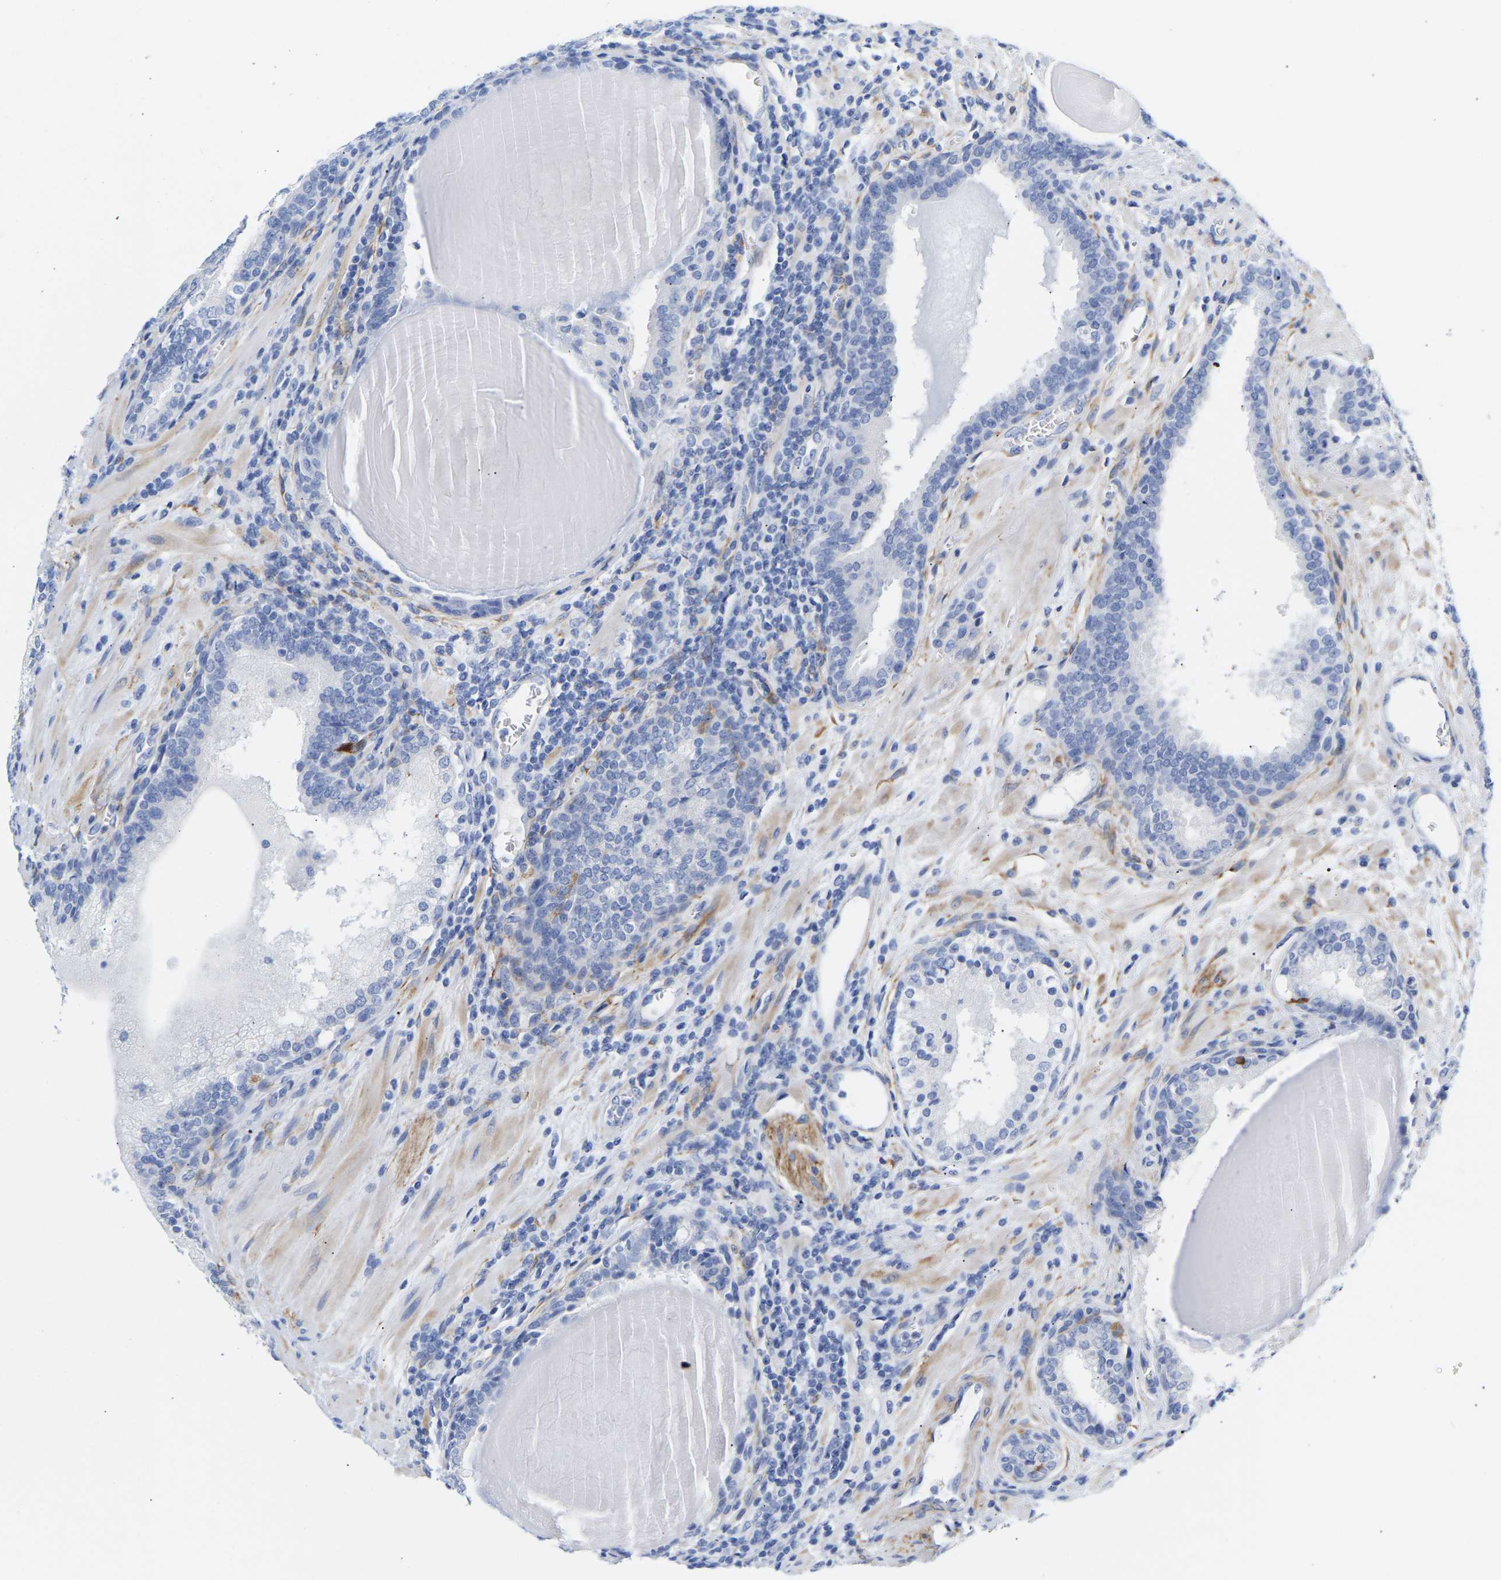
{"staining": {"intensity": "negative", "quantity": "none", "location": "none"}, "tissue": "prostate cancer", "cell_type": "Tumor cells", "image_type": "cancer", "snomed": [{"axis": "morphology", "description": "Adenocarcinoma, High grade"}, {"axis": "topography", "description": "Prostate"}], "caption": "Prostate cancer stained for a protein using immunohistochemistry shows no positivity tumor cells.", "gene": "AMPH", "patient": {"sex": "male", "age": 60}}